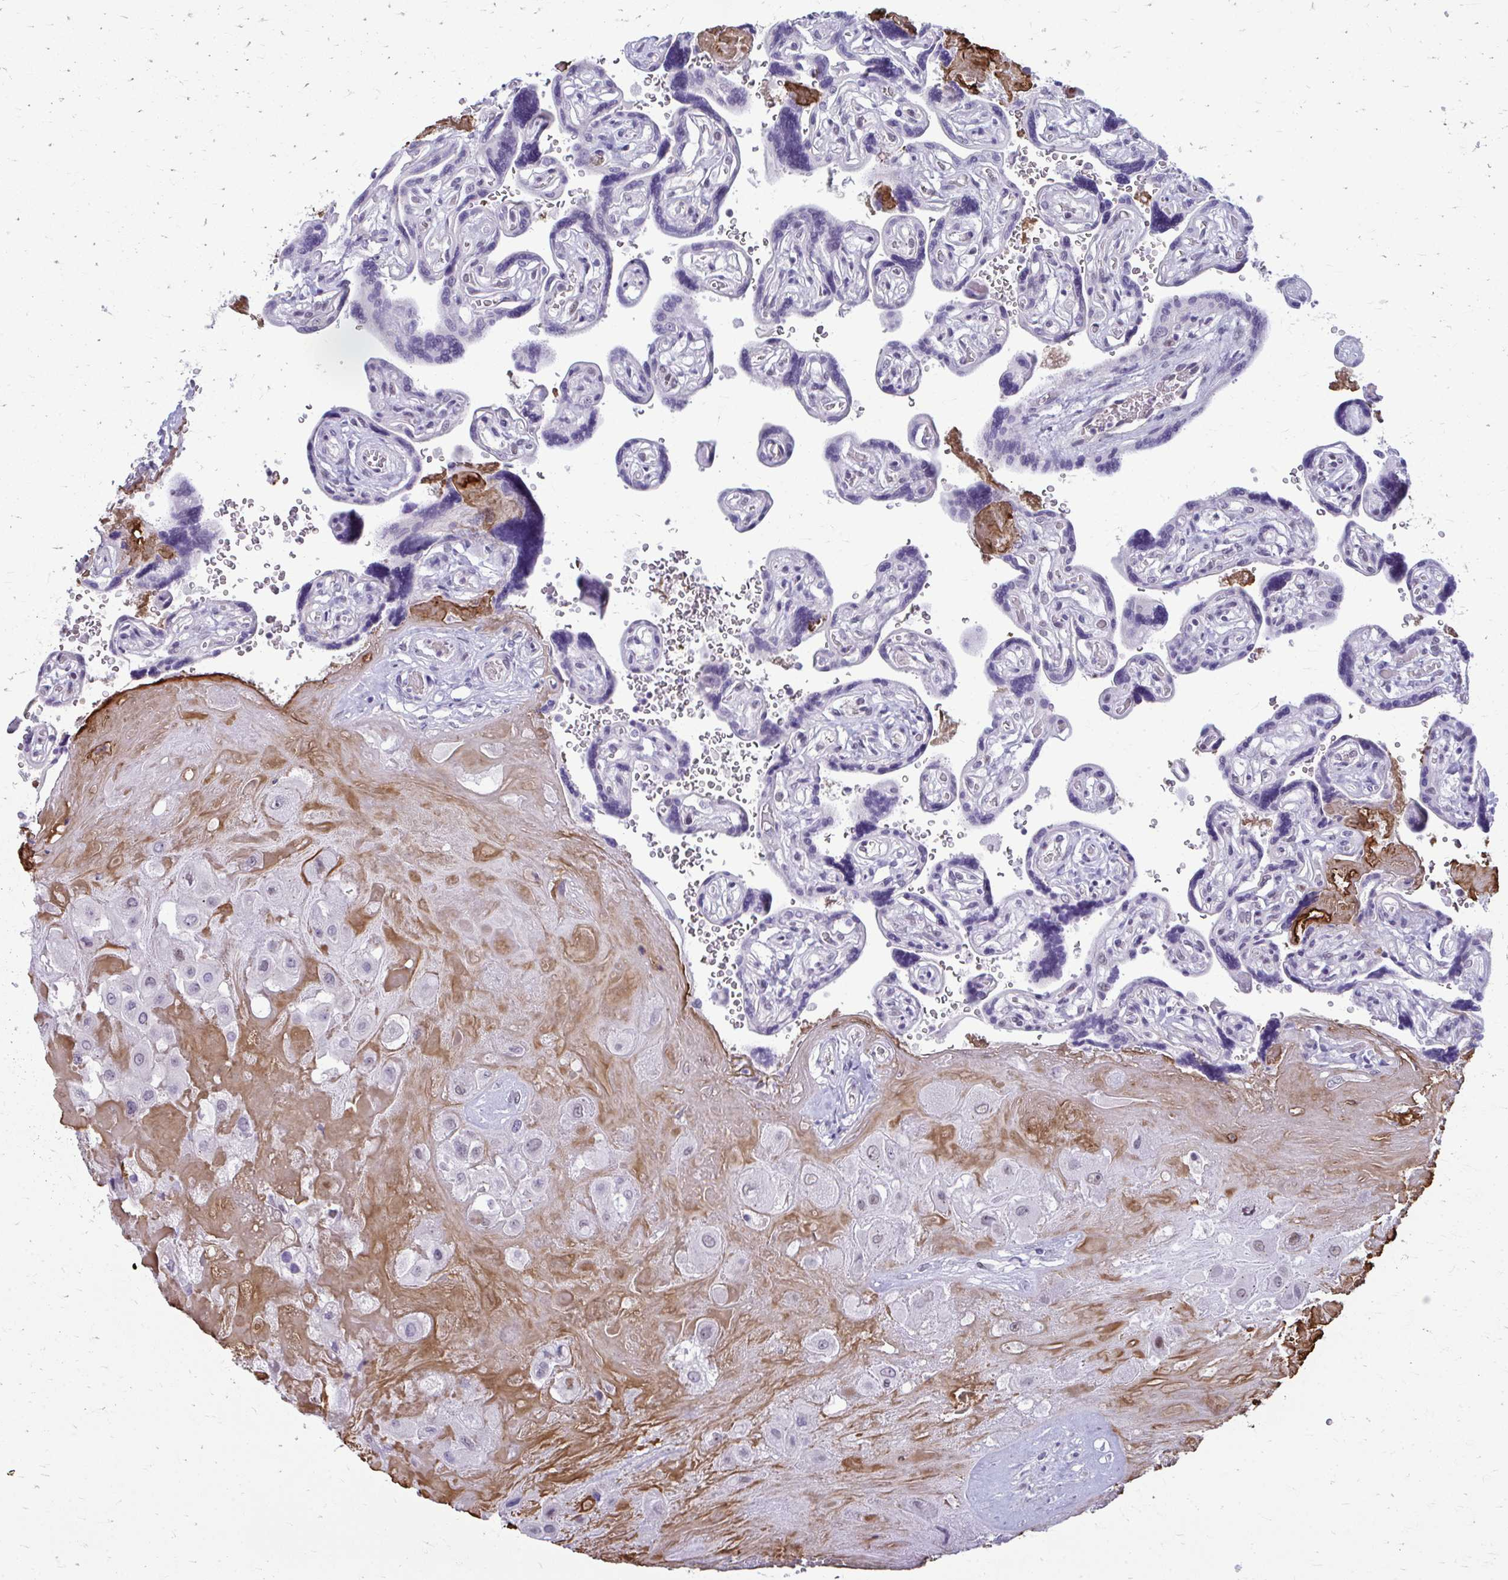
{"staining": {"intensity": "negative", "quantity": "none", "location": "none"}, "tissue": "placenta", "cell_type": "Decidual cells", "image_type": "normal", "snomed": [{"axis": "morphology", "description": "Normal tissue, NOS"}, {"axis": "topography", "description": "Placenta"}], "caption": "A micrograph of placenta stained for a protein demonstrates no brown staining in decidual cells. (Immunohistochemistry, brightfield microscopy, high magnification).", "gene": "MAF1", "patient": {"sex": "female", "age": 32}}